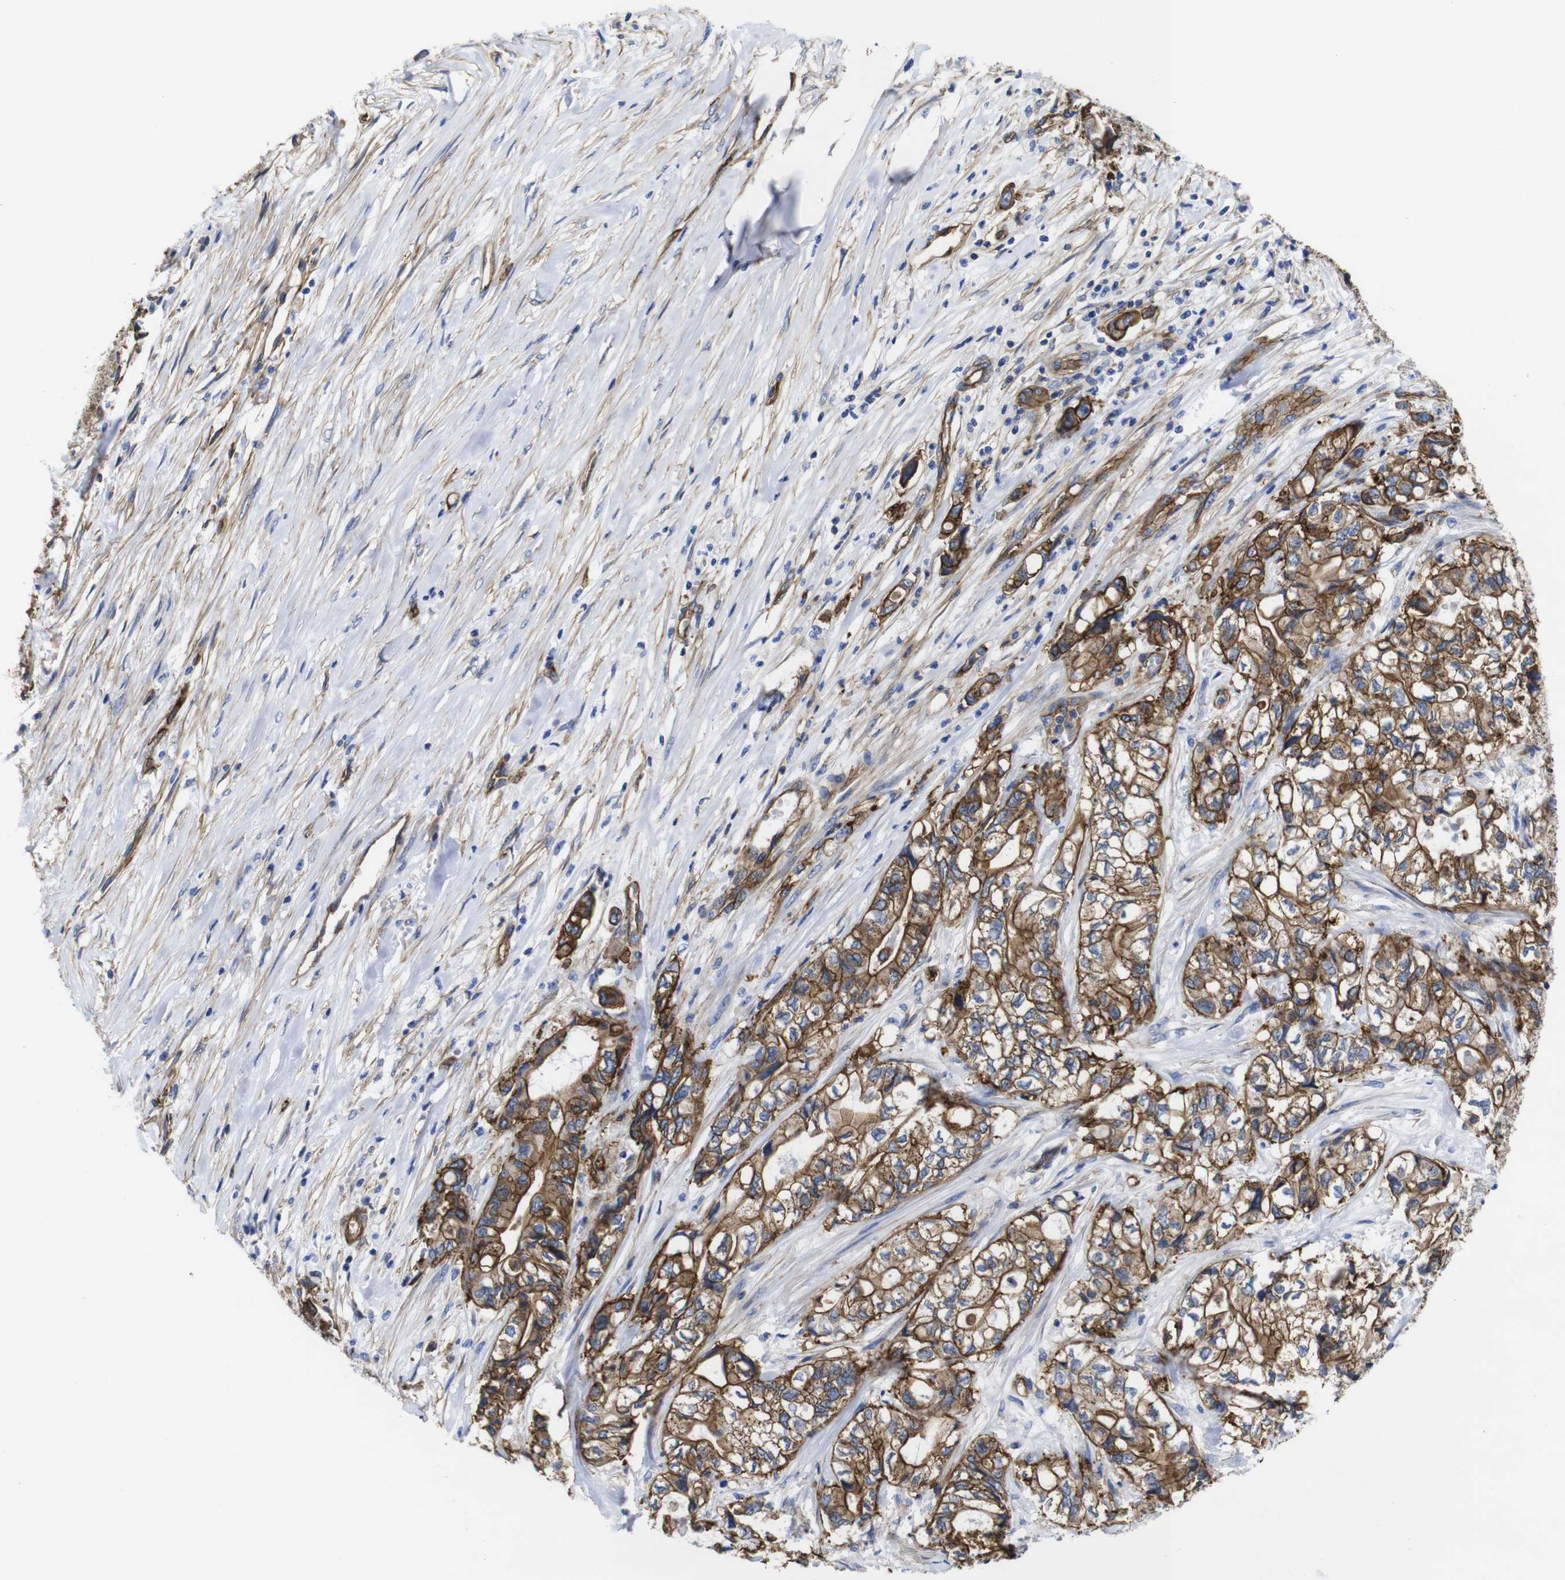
{"staining": {"intensity": "strong", "quantity": ">75%", "location": "cytoplasmic/membranous"}, "tissue": "pancreatic cancer", "cell_type": "Tumor cells", "image_type": "cancer", "snomed": [{"axis": "morphology", "description": "Adenocarcinoma, NOS"}, {"axis": "topography", "description": "Pancreas"}], "caption": "Pancreatic cancer stained with a protein marker exhibits strong staining in tumor cells.", "gene": "SPTBN1", "patient": {"sex": "male", "age": 79}}